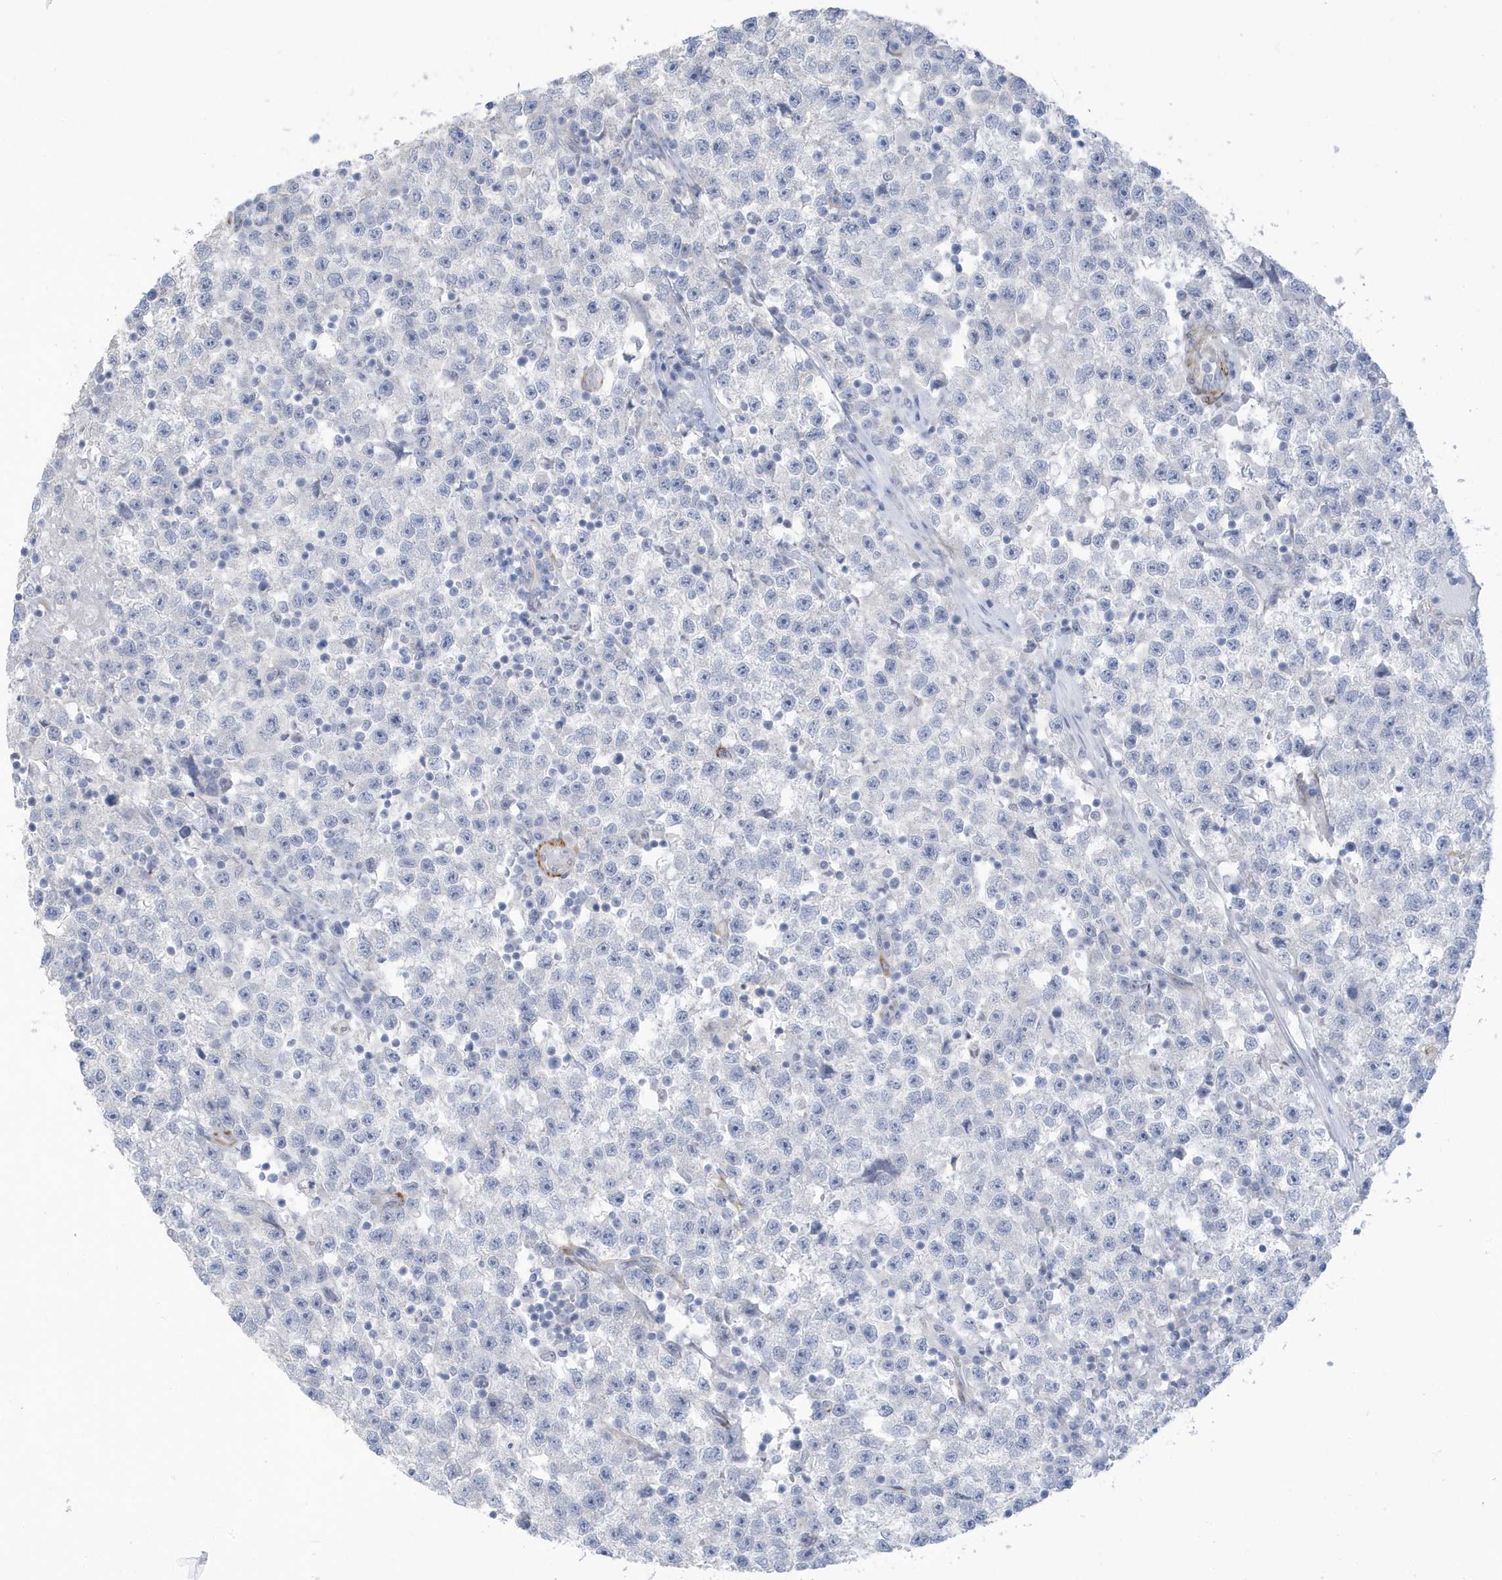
{"staining": {"intensity": "negative", "quantity": "none", "location": "none"}, "tissue": "testis cancer", "cell_type": "Tumor cells", "image_type": "cancer", "snomed": [{"axis": "morphology", "description": "Seminoma, NOS"}, {"axis": "topography", "description": "Testis"}], "caption": "Protein analysis of seminoma (testis) demonstrates no significant expression in tumor cells.", "gene": "PERM1", "patient": {"sex": "male", "age": 22}}